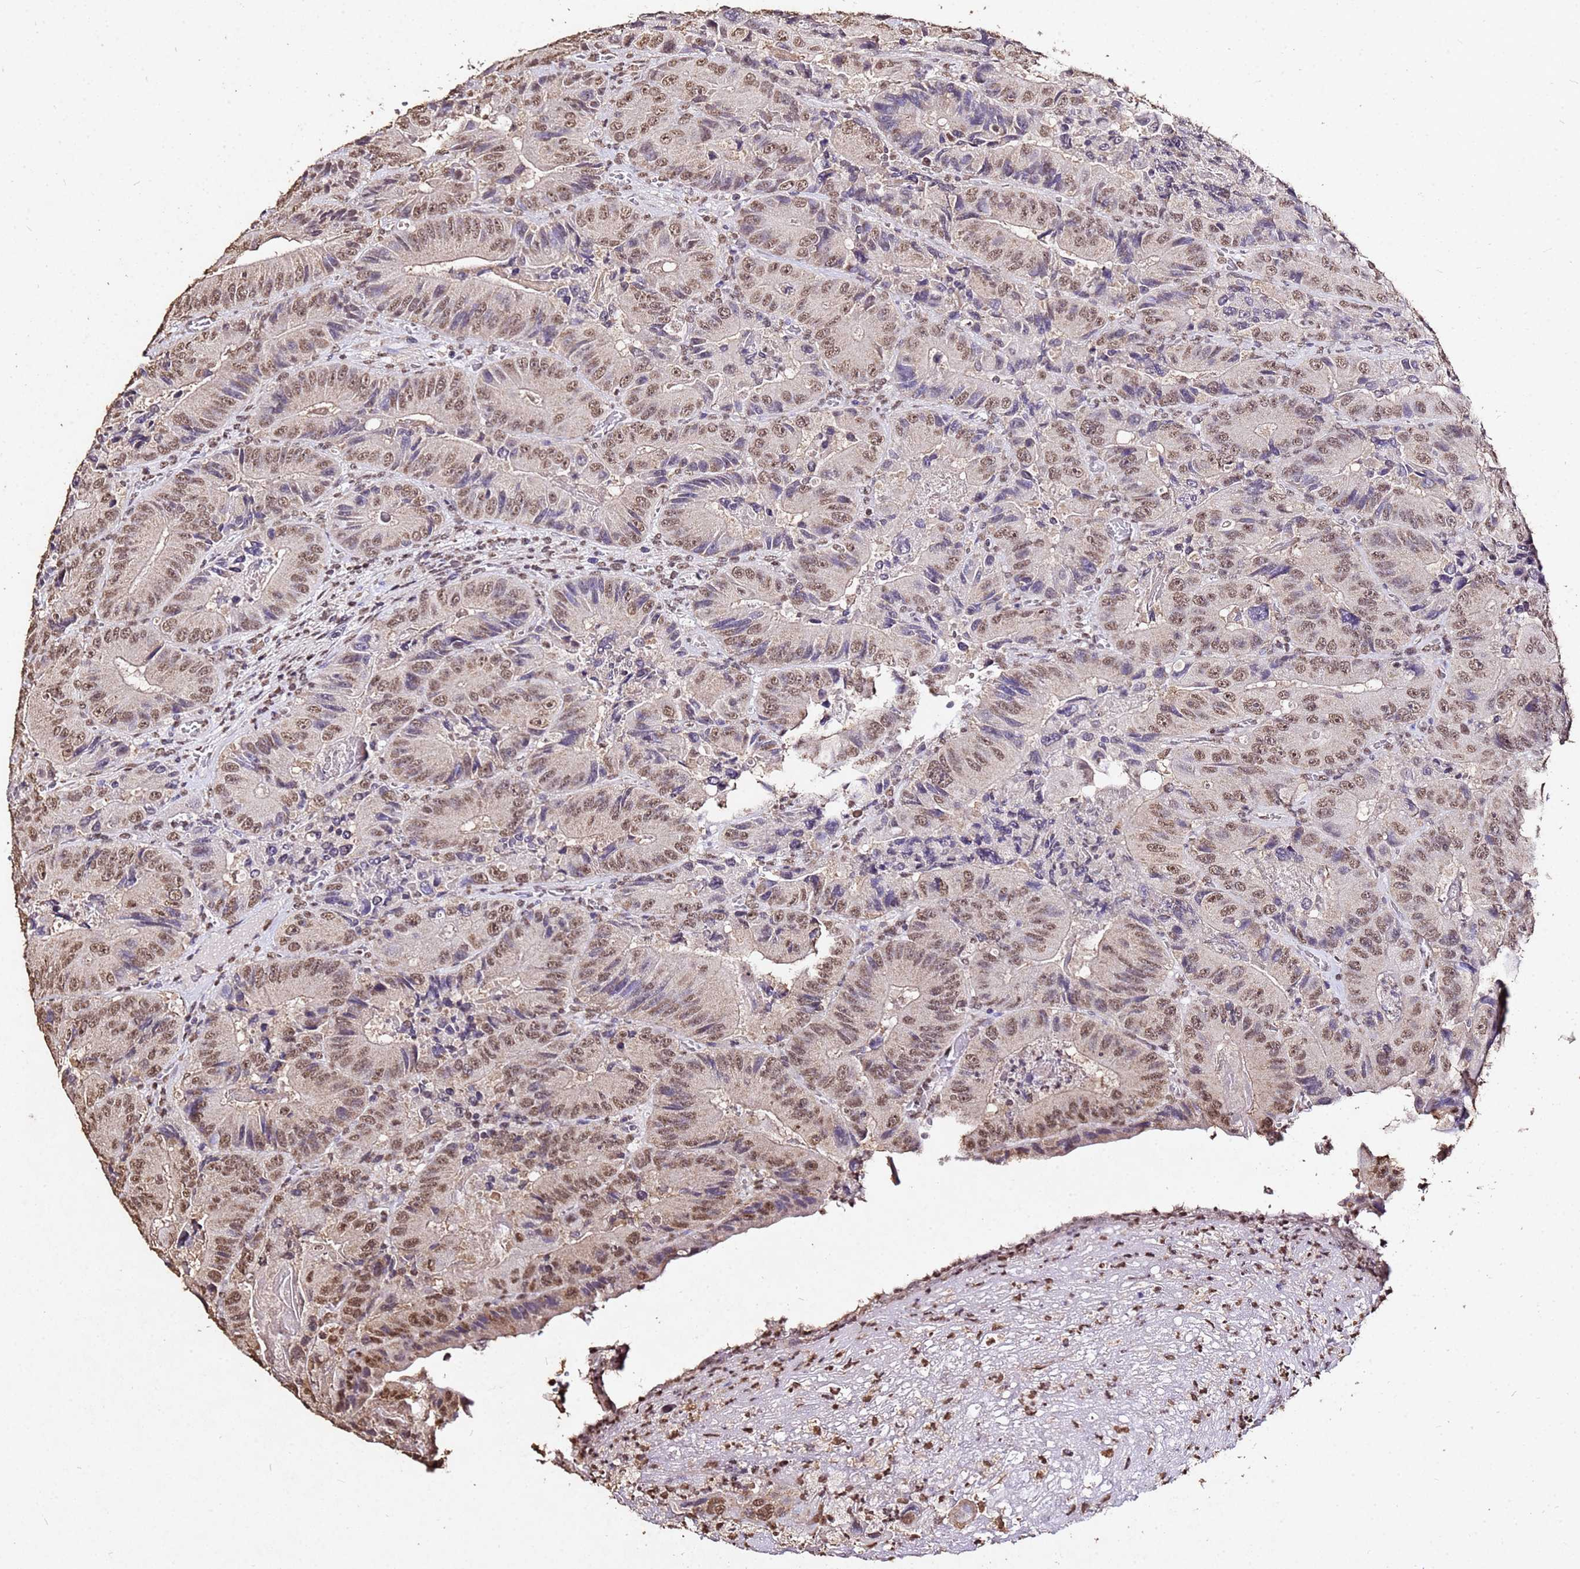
{"staining": {"intensity": "moderate", "quantity": ">75%", "location": "nuclear"}, "tissue": "colorectal cancer", "cell_type": "Tumor cells", "image_type": "cancer", "snomed": [{"axis": "morphology", "description": "Adenocarcinoma, NOS"}, {"axis": "topography", "description": "Colon"}], "caption": "Protein staining of adenocarcinoma (colorectal) tissue shows moderate nuclear expression in about >75% of tumor cells. Nuclei are stained in blue.", "gene": "MYOCD", "patient": {"sex": "female", "age": 86}}